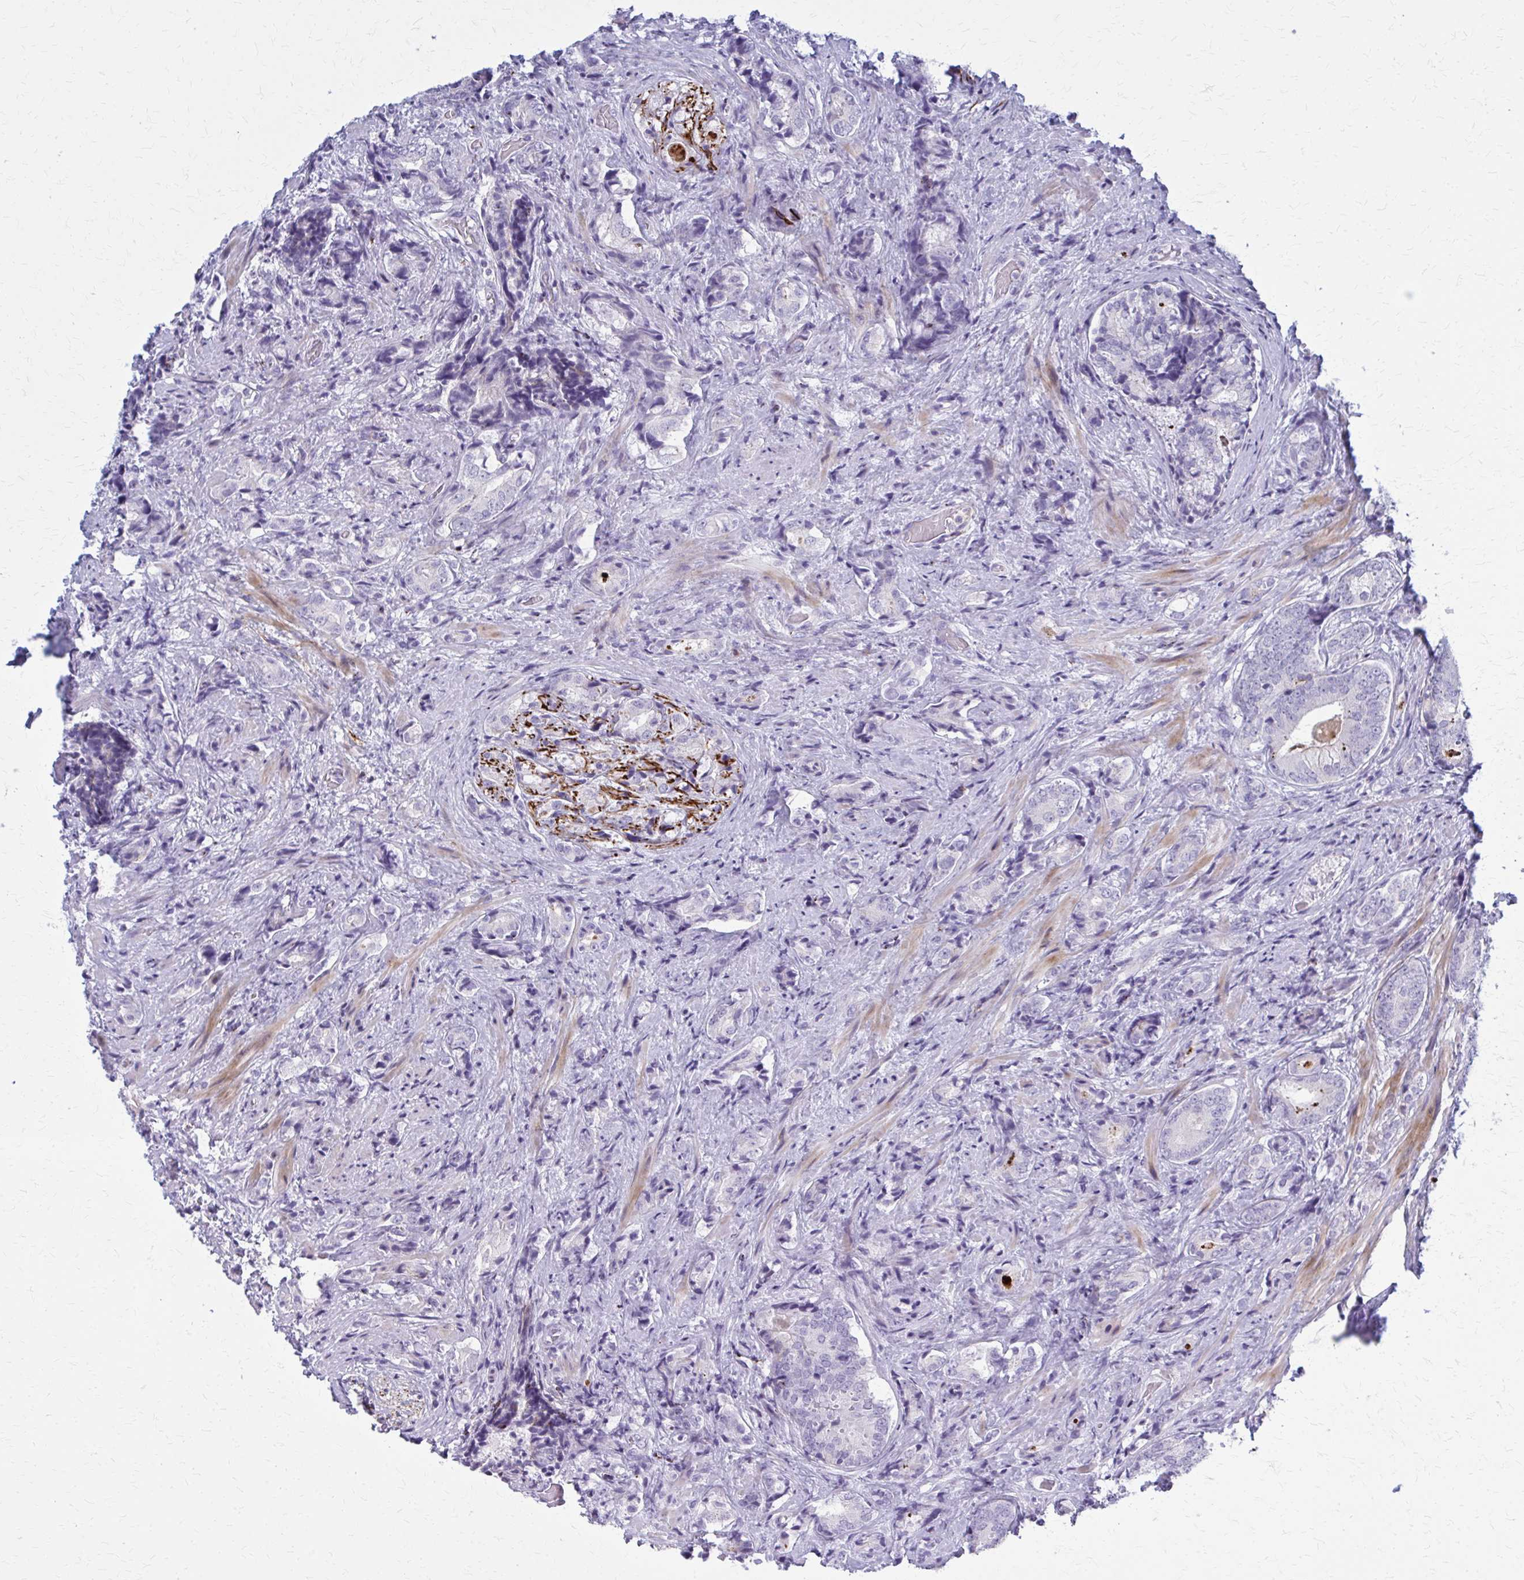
{"staining": {"intensity": "negative", "quantity": "none", "location": "none"}, "tissue": "prostate cancer", "cell_type": "Tumor cells", "image_type": "cancer", "snomed": [{"axis": "morphology", "description": "Adenocarcinoma, High grade"}, {"axis": "topography", "description": "Prostate"}], "caption": "Tumor cells are negative for brown protein staining in prostate cancer.", "gene": "PEDS1", "patient": {"sex": "male", "age": 62}}